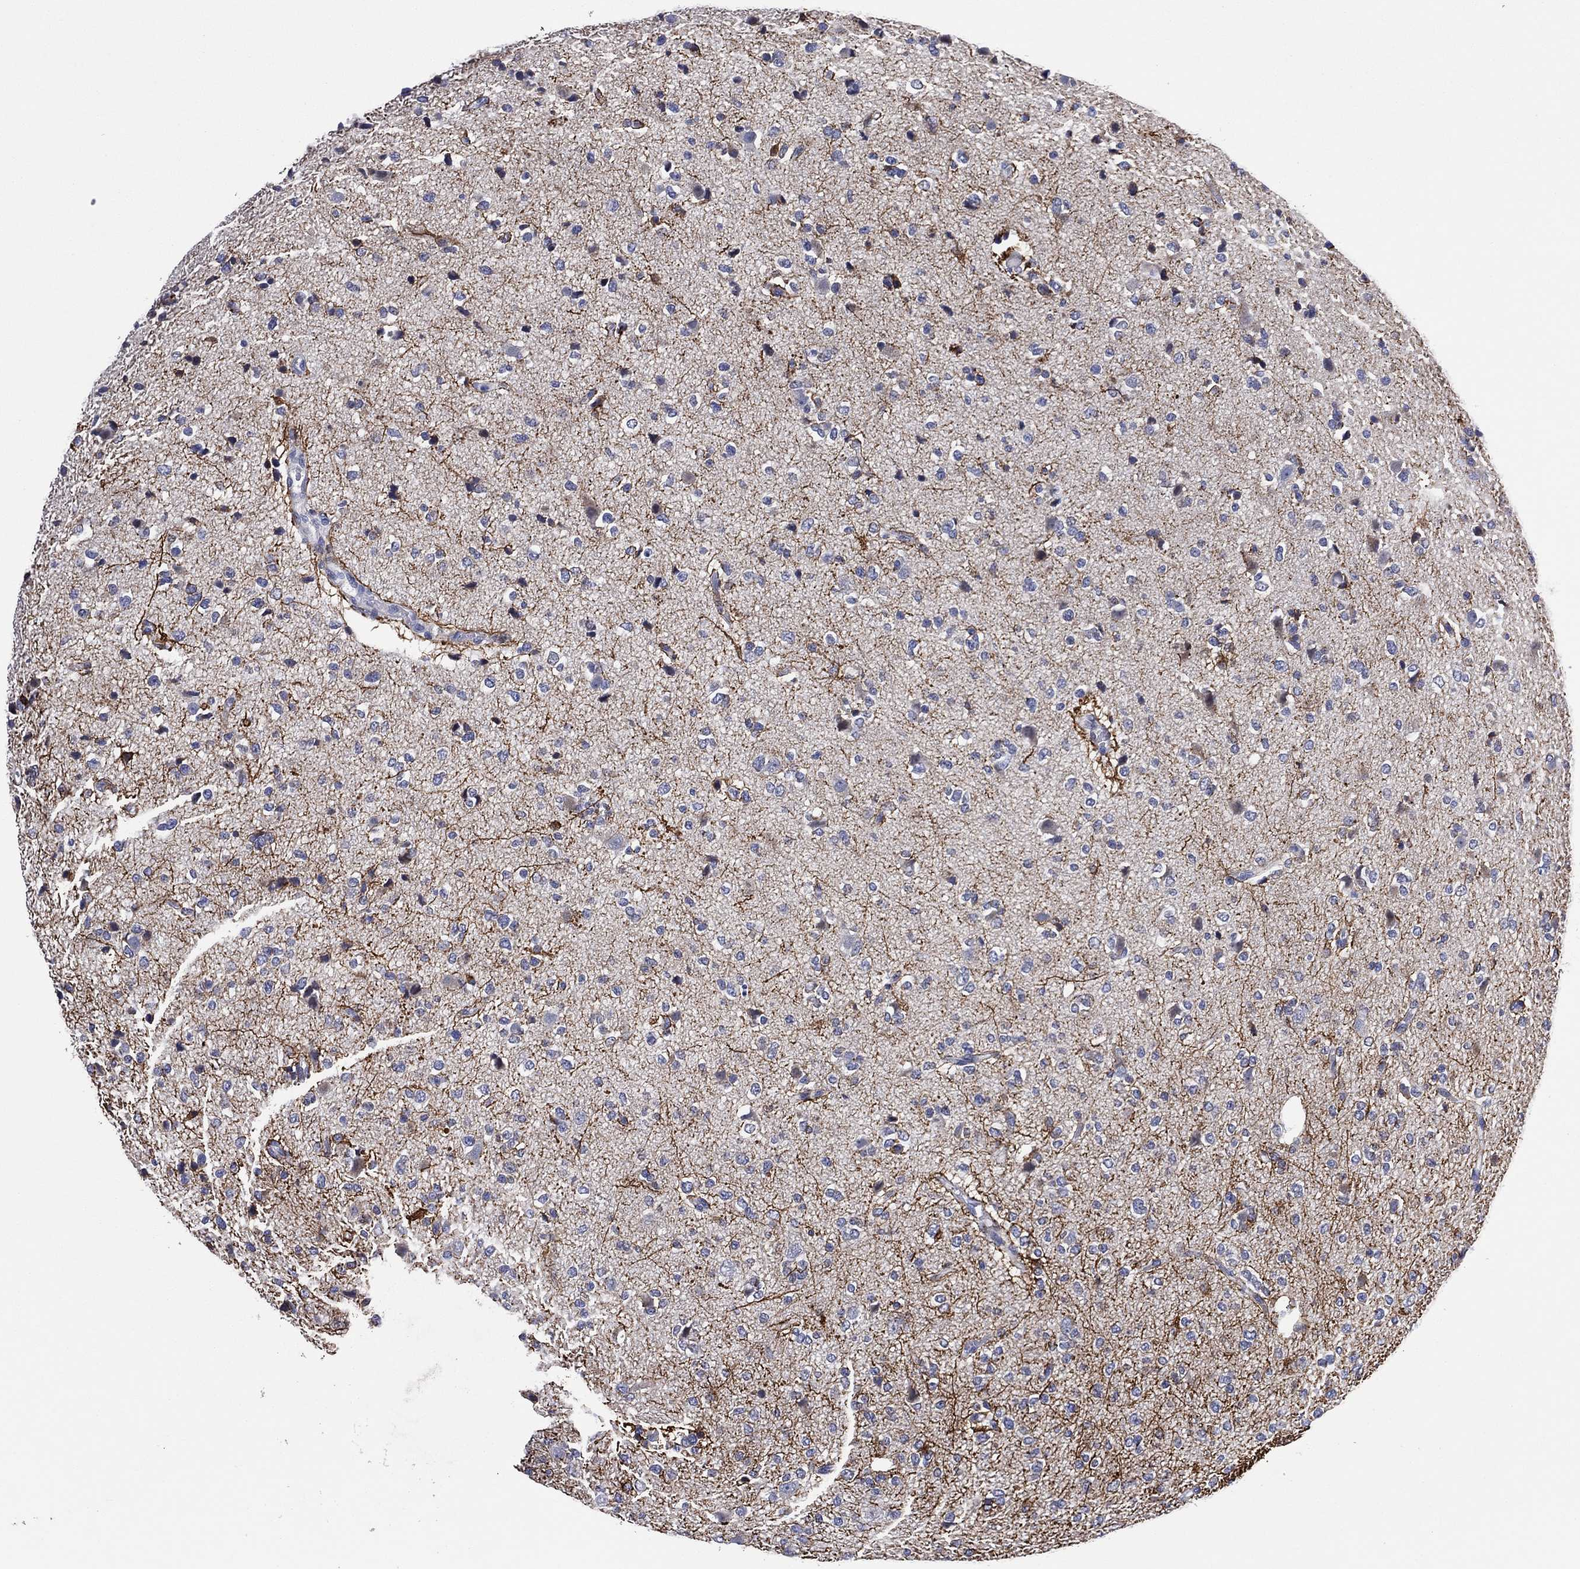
{"staining": {"intensity": "negative", "quantity": "none", "location": "none"}, "tissue": "glioma", "cell_type": "Tumor cells", "image_type": "cancer", "snomed": [{"axis": "morphology", "description": "Glioma, malignant, Low grade"}, {"axis": "topography", "description": "Brain"}], "caption": "Glioma was stained to show a protein in brown. There is no significant expression in tumor cells.", "gene": "CLIP3", "patient": {"sex": "male", "age": 41}}